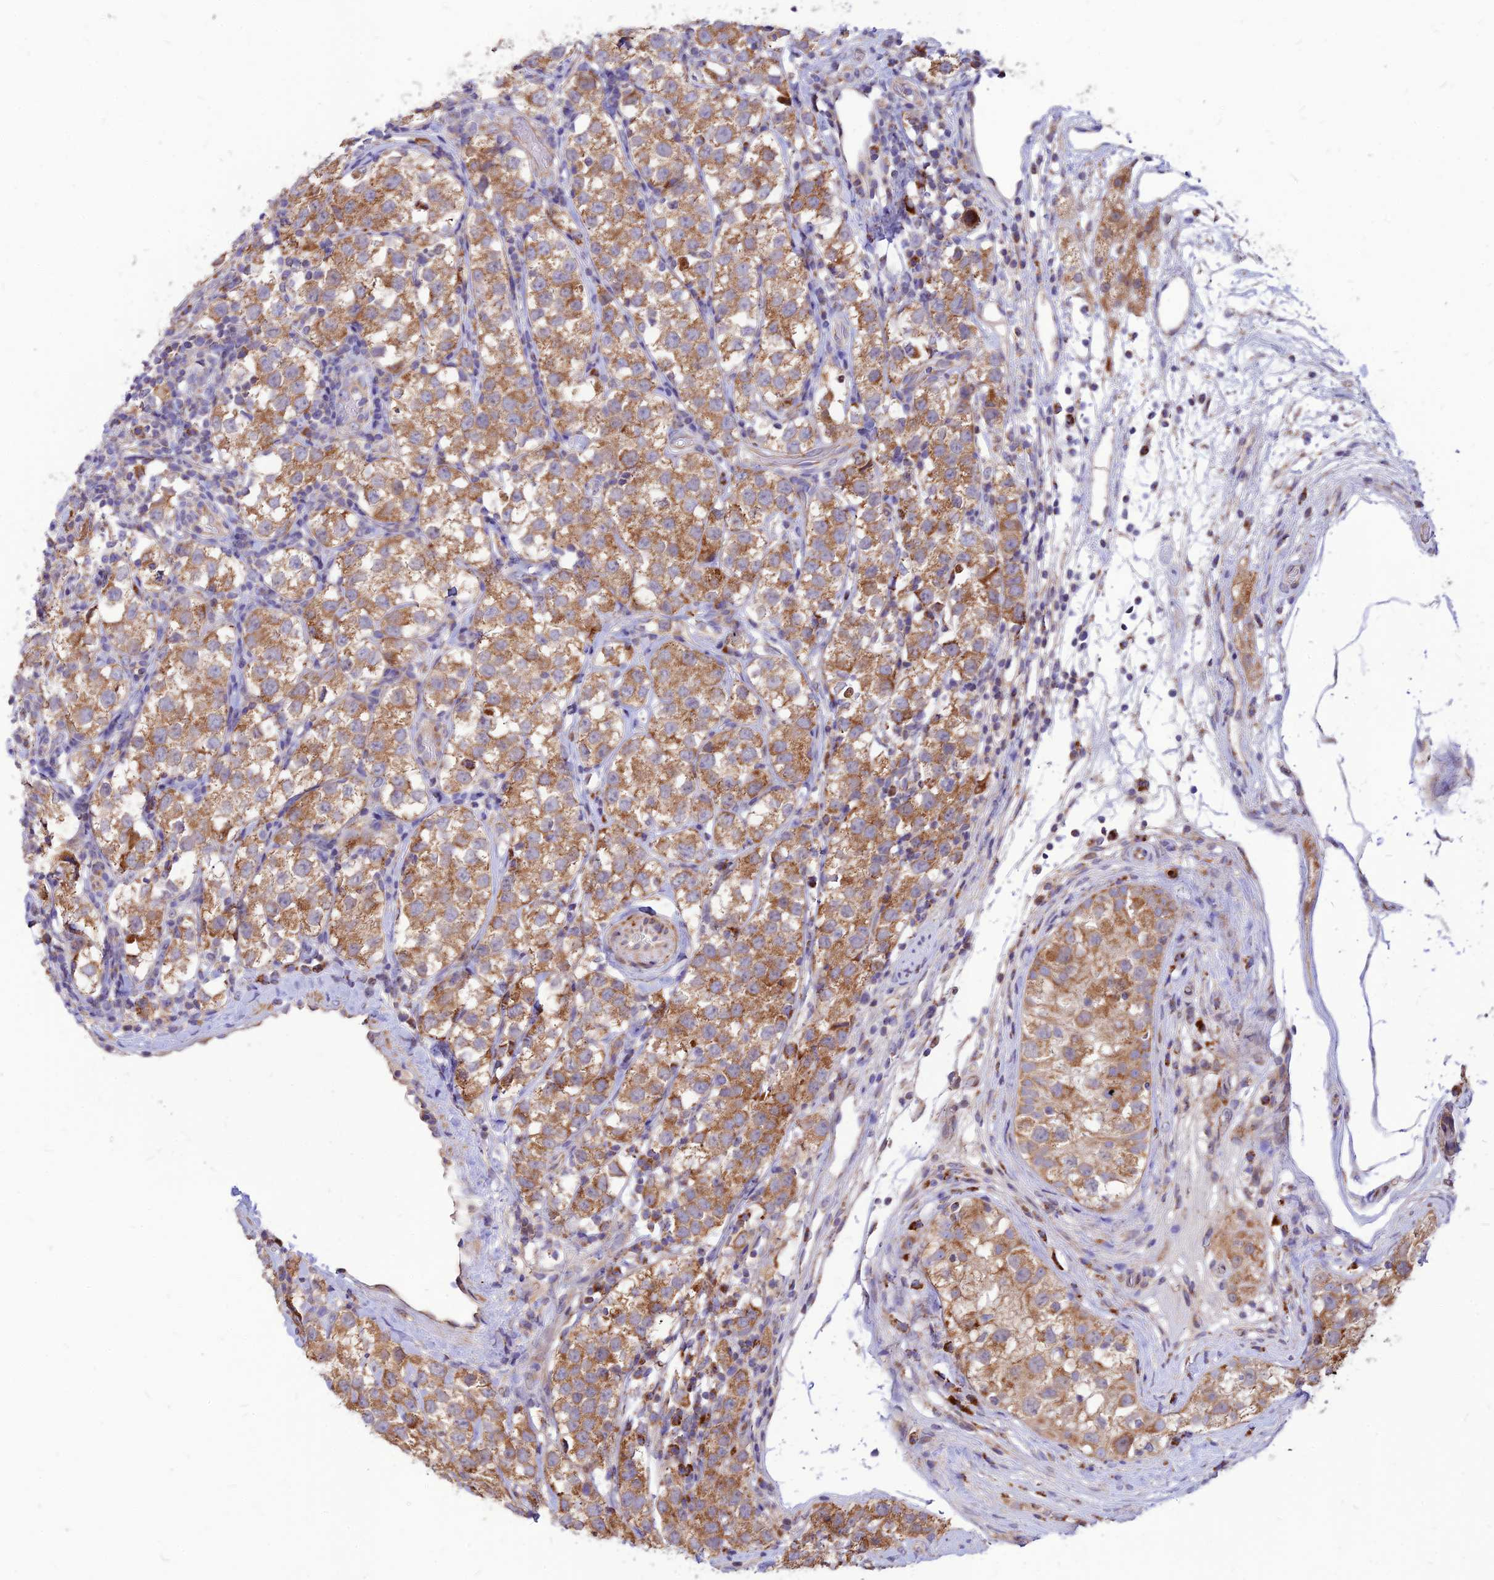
{"staining": {"intensity": "moderate", "quantity": ">75%", "location": "cytoplasmic/membranous"}, "tissue": "testis cancer", "cell_type": "Tumor cells", "image_type": "cancer", "snomed": [{"axis": "morphology", "description": "Seminoma, NOS"}, {"axis": "topography", "description": "Testis"}], "caption": "The image reveals a brown stain indicating the presence of a protein in the cytoplasmic/membranous of tumor cells in testis cancer (seminoma).", "gene": "ECI1", "patient": {"sex": "male", "age": 34}}